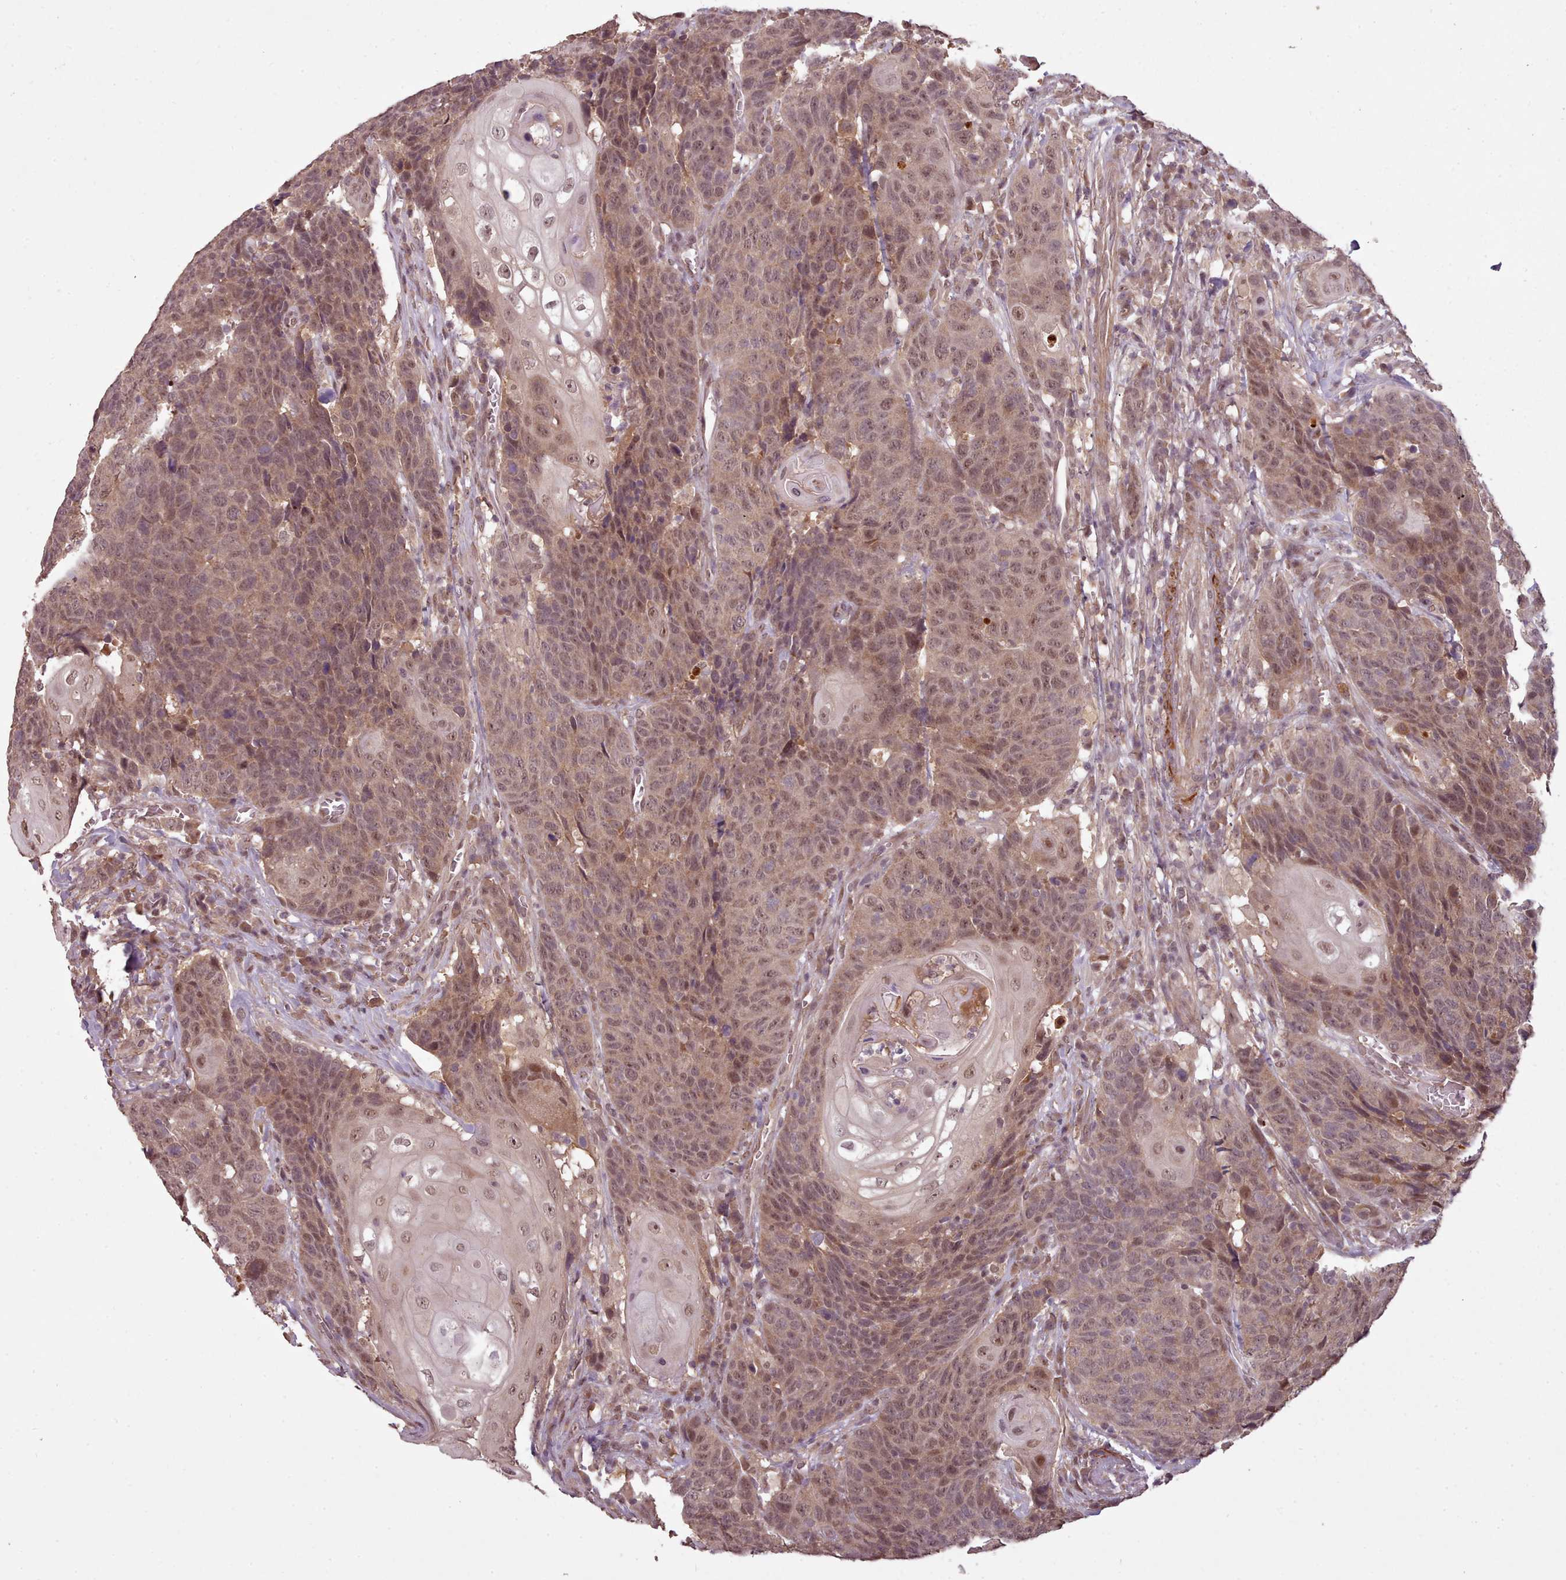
{"staining": {"intensity": "moderate", "quantity": ">75%", "location": "cytoplasmic/membranous,nuclear"}, "tissue": "head and neck cancer", "cell_type": "Tumor cells", "image_type": "cancer", "snomed": [{"axis": "morphology", "description": "Squamous cell carcinoma, NOS"}, {"axis": "topography", "description": "Head-Neck"}], "caption": "A histopathology image showing moderate cytoplasmic/membranous and nuclear expression in approximately >75% of tumor cells in head and neck squamous cell carcinoma, as visualized by brown immunohistochemical staining.", "gene": "CDC6", "patient": {"sex": "male", "age": 66}}